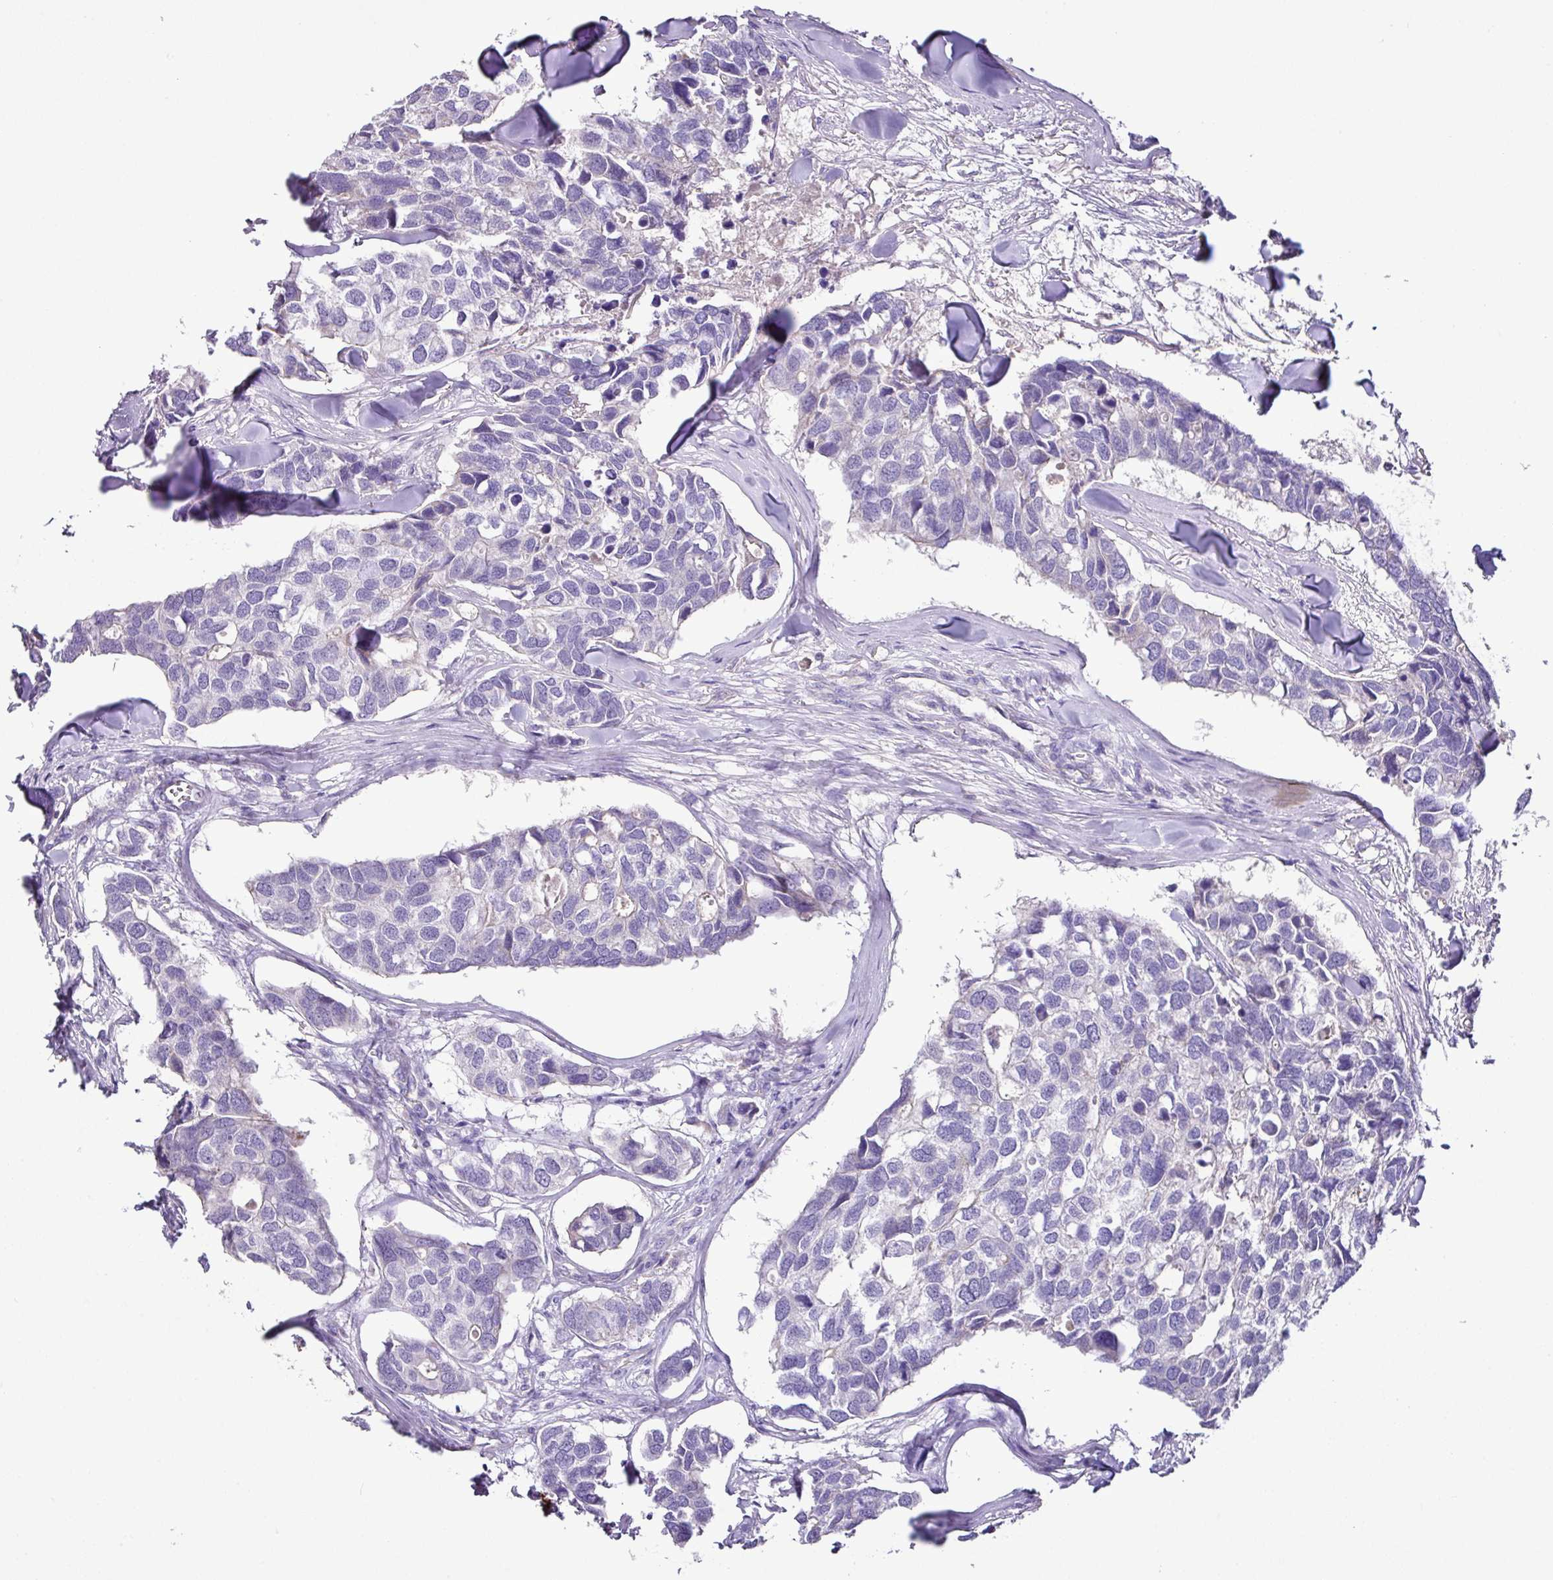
{"staining": {"intensity": "negative", "quantity": "none", "location": "none"}, "tissue": "breast cancer", "cell_type": "Tumor cells", "image_type": "cancer", "snomed": [{"axis": "morphology", "description": "Duct carcinoma"}, {"axis": "topography", "description": "Breast"}], "caption": "An image of intraductal carcinoma (breast) stained for a protein demonstrates no brown staining in tumor cells. Brightfield microscopy of immunohistochemistry (IHC) stained with DAB (brown) and hematoxylin (blue), captured at high magnification.", "gene": "AGR3", "patient": {"sex": "female", "age": 83}}